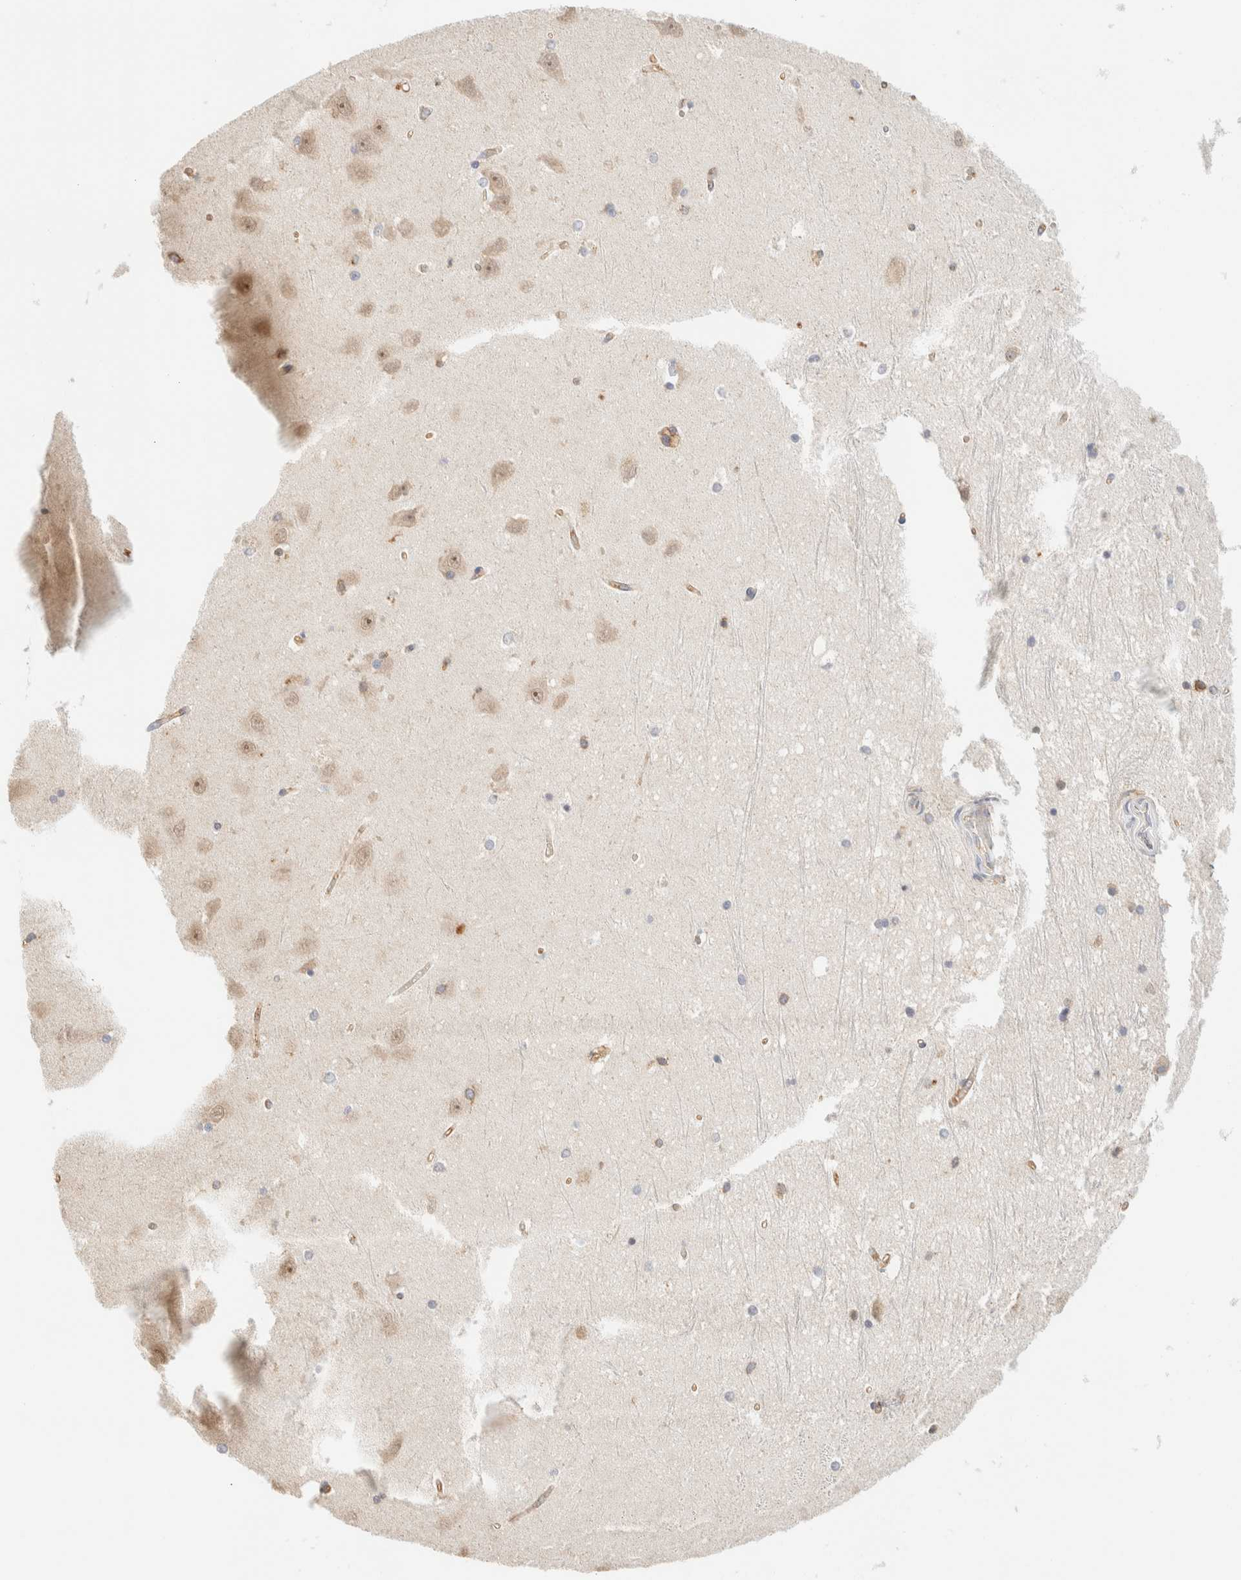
{"staining": {"intensity": "weak", "quantity": "<25%", "location": "cytoplasmic/membranous"}, "tissue": "hippocampus", "cell_type": "Glial cells", "image_type": "normal", "snomed": [{"axis": "morphology", "description": "Normal tissue, NOS"}, {"axis": "topography", "description": "Hippocampus"}], "caption": "DAB immunohistochemical staining of unremarkable human hippocampus displays no significant staining in glial cells.", "gene": "TBC1D8B", "patient": {"sex": "male", "age": 45}}